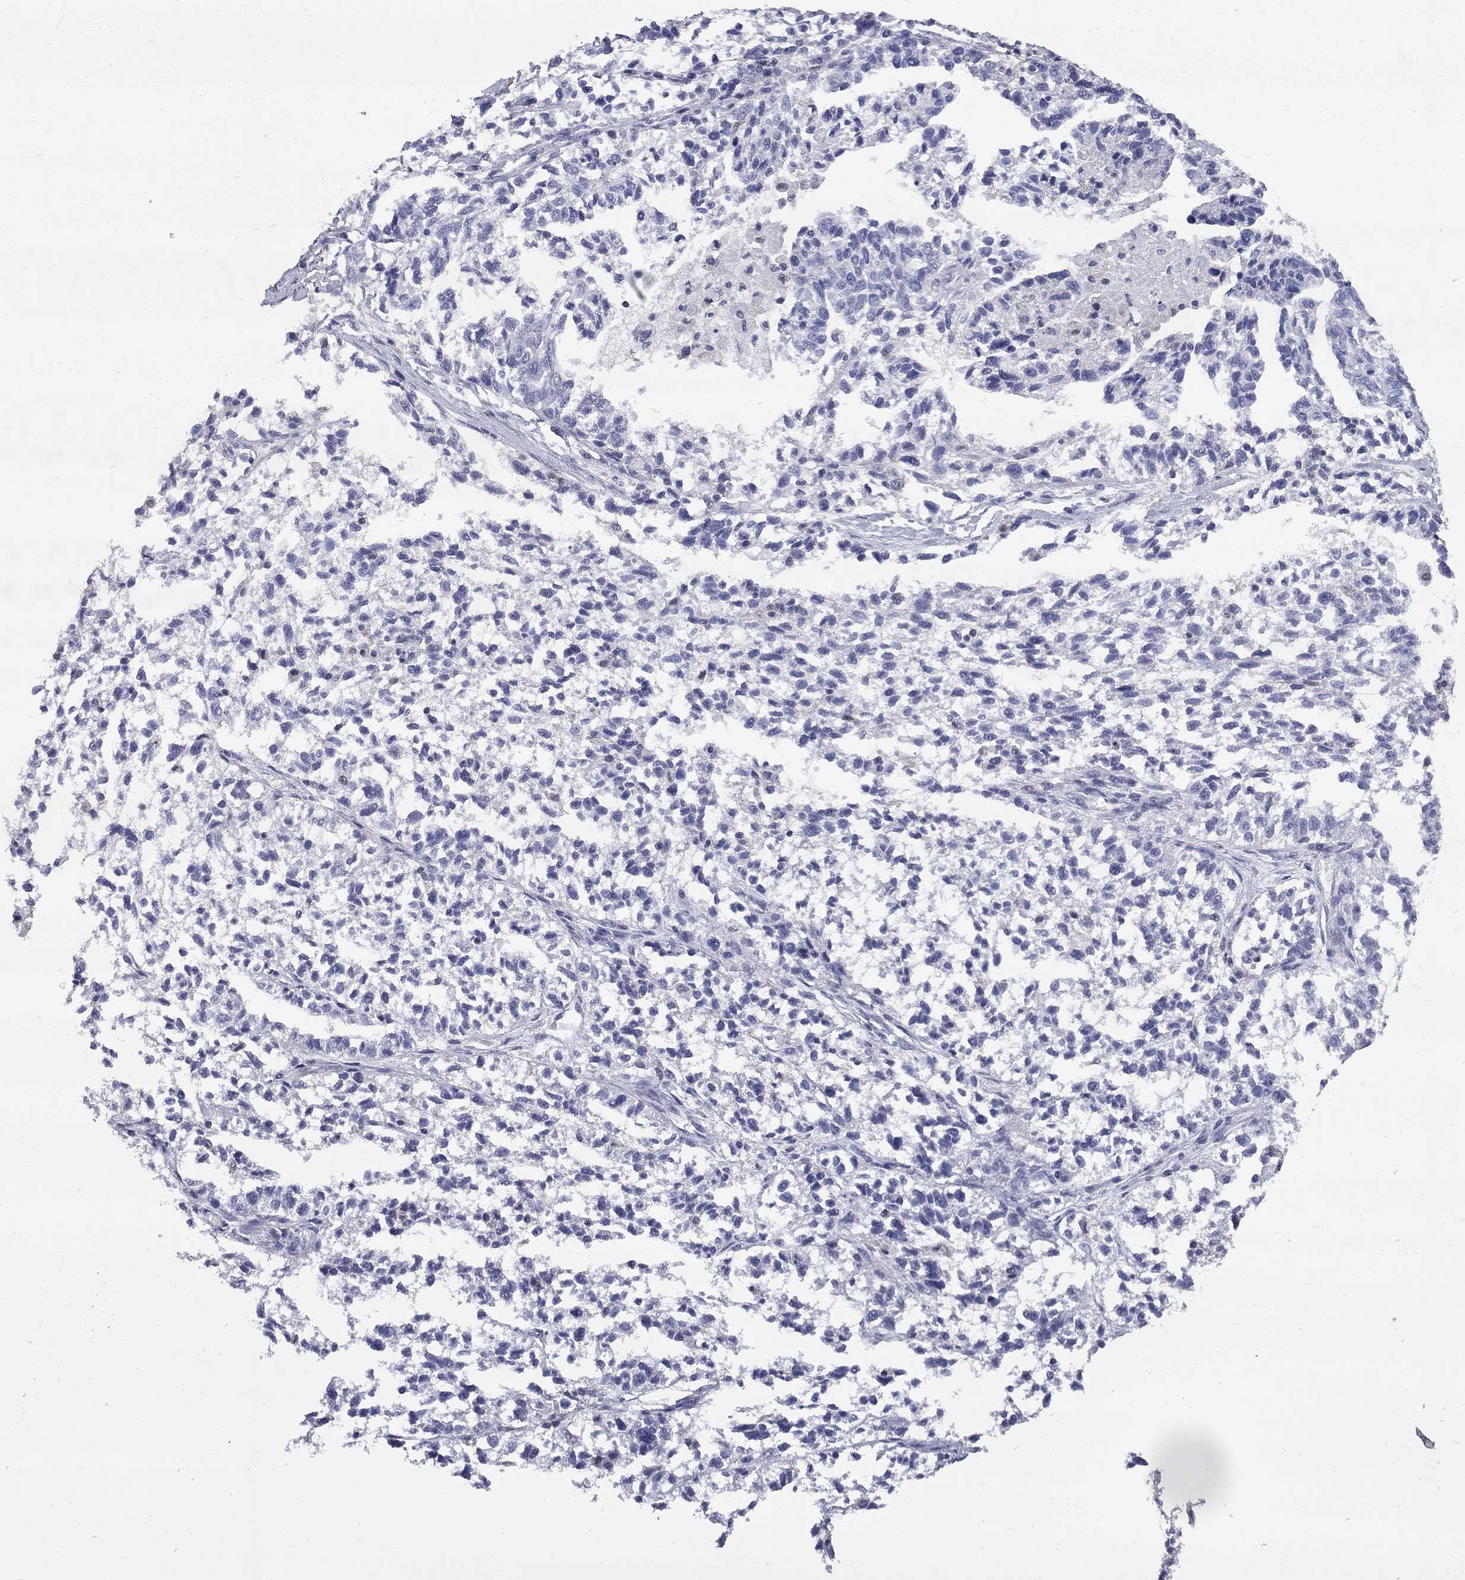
{"staining": {"intensity": "negative", "quantity": "none", "location": "none"}, "tissue": "ovarian cancer", "cell_type": "Tumor cells", "image_type": "cancer", "snomed": [{"axis": "morphology", "description": "Cystadenocarcinoma, serous, NOS"}, {"axis": "topography", "description": "Ovary"}], "caption": "Tumor cells are negative for protein expression in human ovarian cancer (serous cystadenocarcinoma).", "gene": "HTR4", "patient": {"sex": "female", "age": 71}}